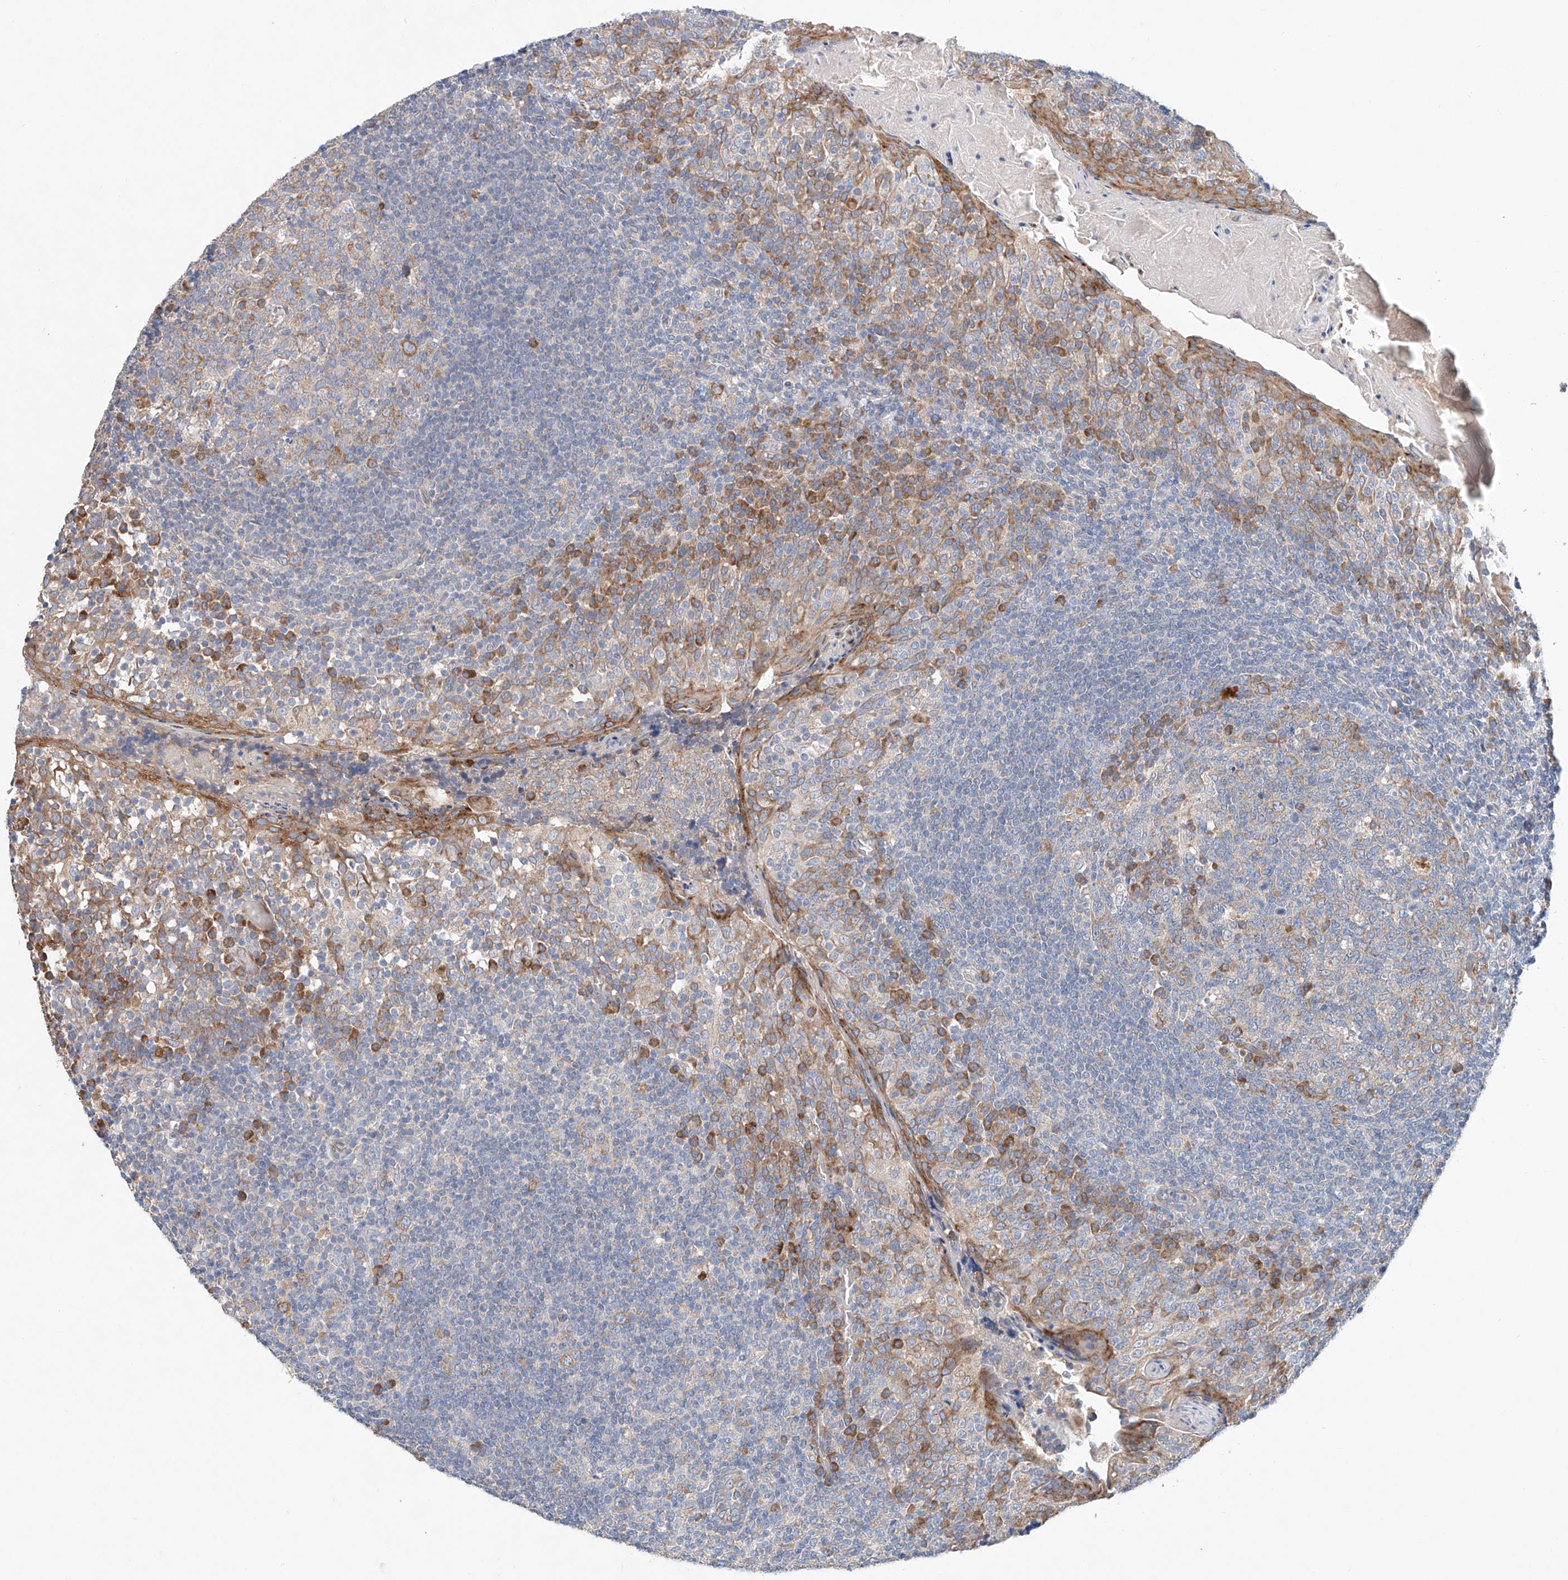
{"staining": {"intensity": "moderate", "quantity": "<25%", "location": "cytoplasmic/membranous"}, "tissue": "tonsil", "cell_type": "Germinal center cells", "image_type": "normal", "snomed": [{"axis": "morphology", "description": "Normal tissue, NOS"}, {"axis": "topography", "description": "Tonsil"}], "caption": "Germinal center cells exhibit moderate cytoplasmic/membranous expression in about <25% of cells in normal tonsil.", "gene": "FASTK", "patient": {"sex": "female", "age": 19}}